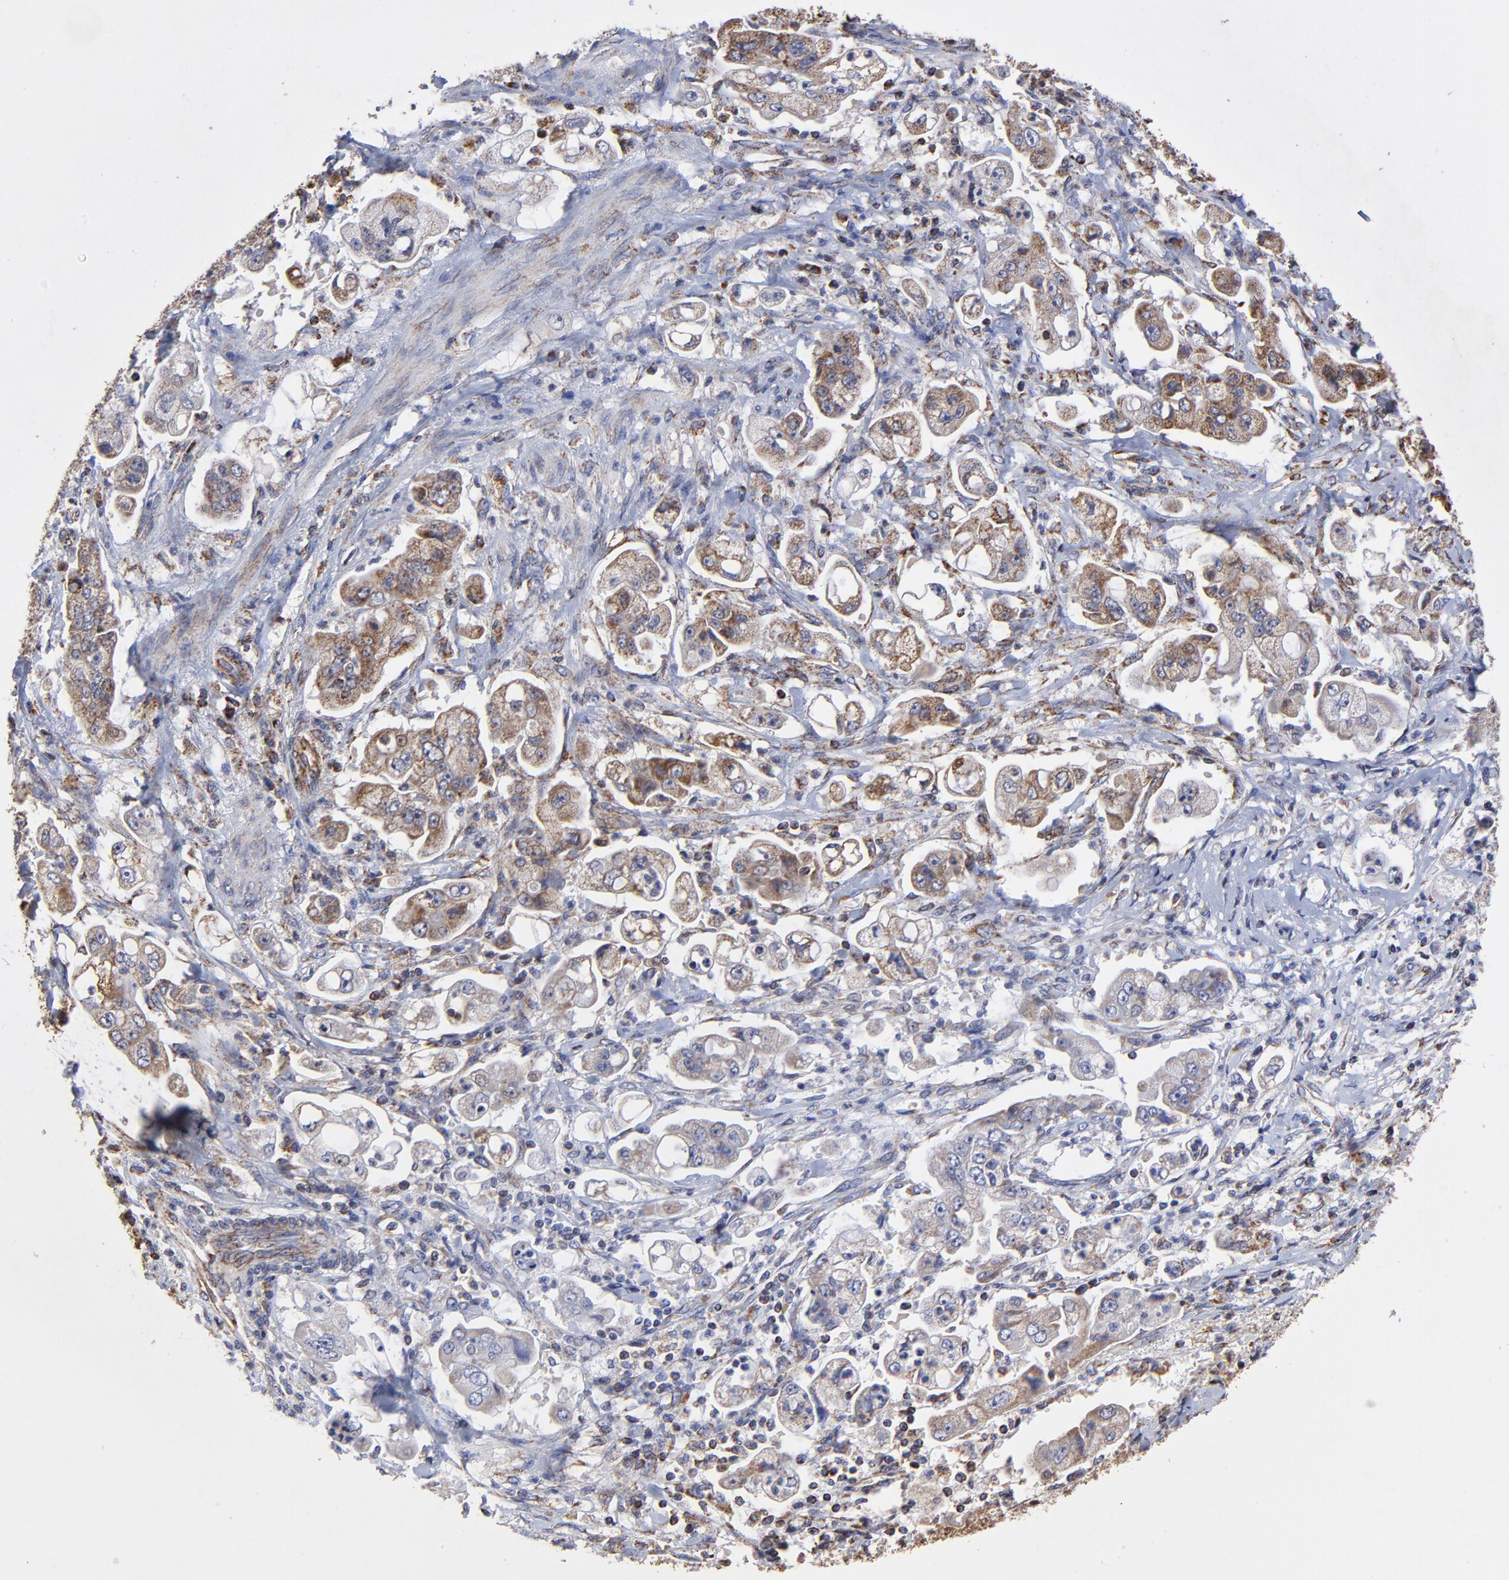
{"staining": {"intensity": "moderate", "quantity": ">75%", "location": "cytoplasmic/membranous"}, "tissue": "stomach cancer", "cell_type": "Tumor cells", "image_type": "cancer", "snomed": [{"axis": "morphology", "description": "Adenocarcinoma, NOS"}, {"axis": "topography", "description": "Stomach"}], "caption": "An image showing moderate cytoplasmic/membranous positivity in about >75% of tumor cells in stomach cancer (adenocarcinoma), as visualized by brown immunohistochemical staining.", "gene": "SSBP1", "patient": {"sex": "male", "age": 62}}